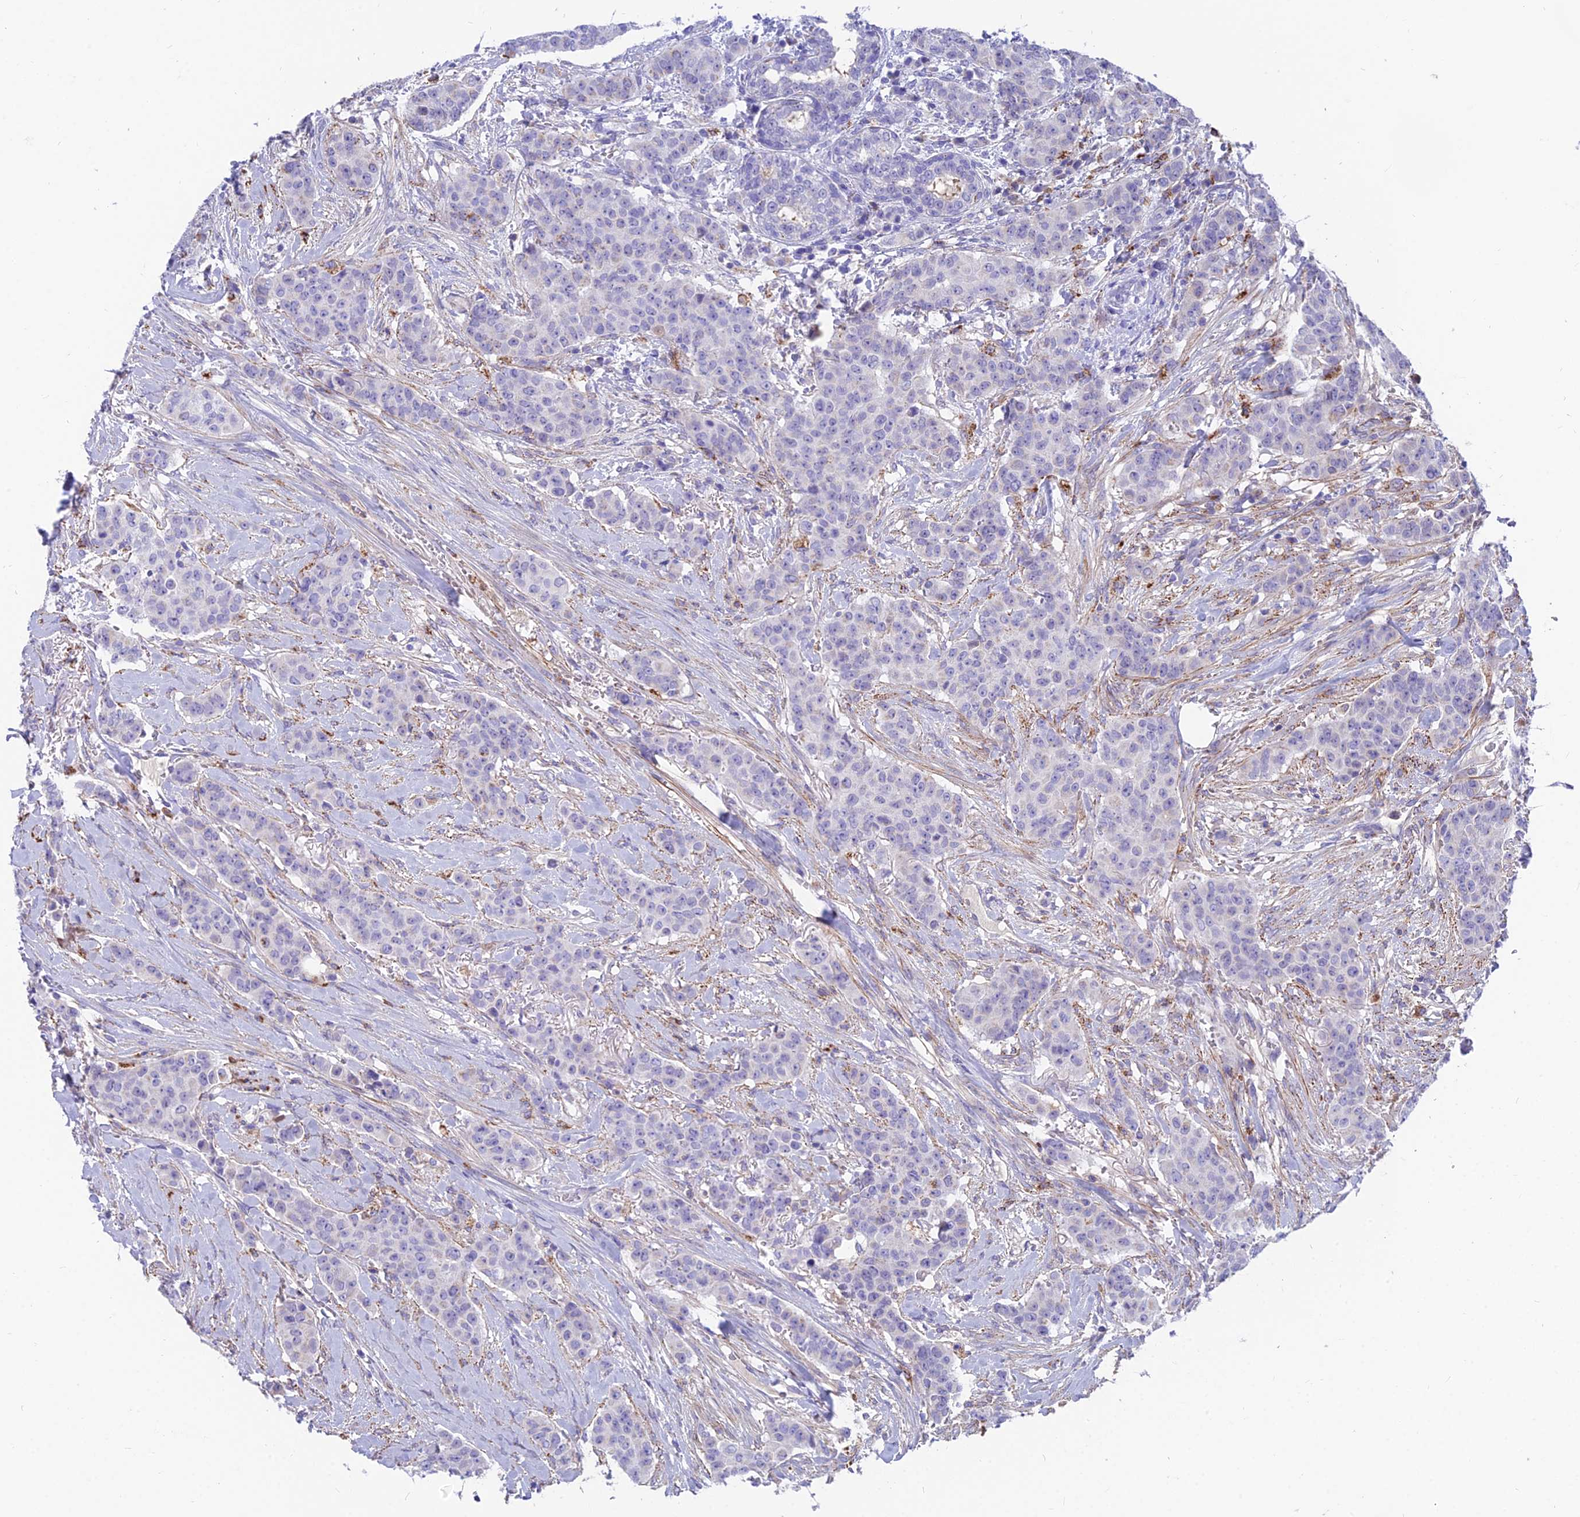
{"staining": {"intensity": "weak", "quantity": "<25%", "location": "cytoplasmic/membranous"}, "tissue": "breast cancer", "cell_type": "Tumor cells", "image_type": "cancer", "snomed": [{"axis": "morphology", "description": "Duct carcinoma"}, {"axis": "topography", "description": "Breast"}], "caption": "Immunohistochemistry (IHC) photomicrograph of breast cancer (intraductal carcinoma) stained for a protein (brown), which demonstrates no staining in tumor cells.", "gene": "TIGD6", "patient": {"sex": "female", "age": 40}}